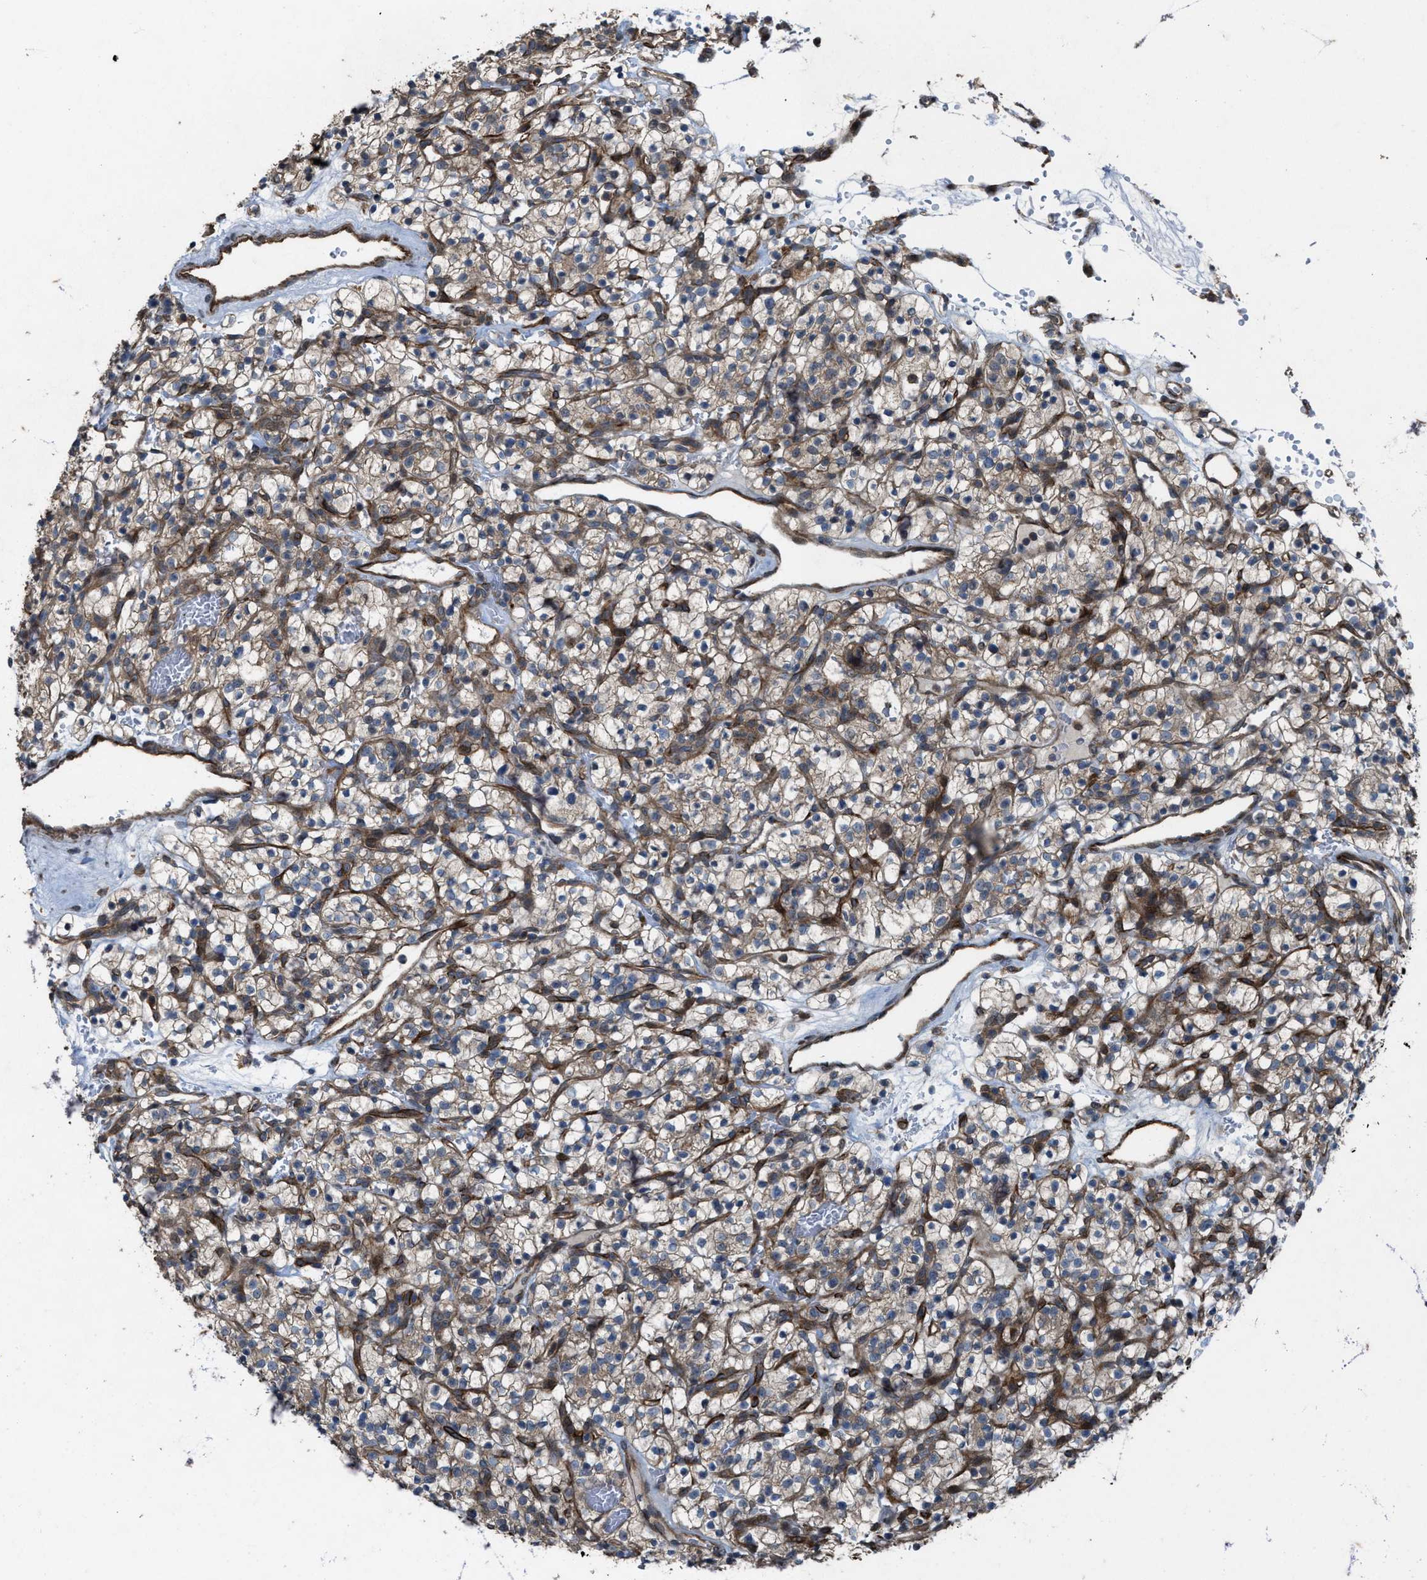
{"staining": {"intensity": "weak", "quantity": ">75%", "location": "cytoplasmic/membranous"}, "tissue": "renal cancer", "cell_type": "Tumor cells", "image_type": "cancer", "snomed": [{"axis": "morphology", "description": "Adenocarcinoma, NOS"}, {"axis": "topography", "description": "Kidney"}], "caption": "Approximately >75% of tumor cells in renal cancer exhibit weak cytoplasmic/membranous protein positivity as visualized by brown immunohistochemical staining.", "gene": "LRRC72", "patient": {"sex": "female", "age": 57}}